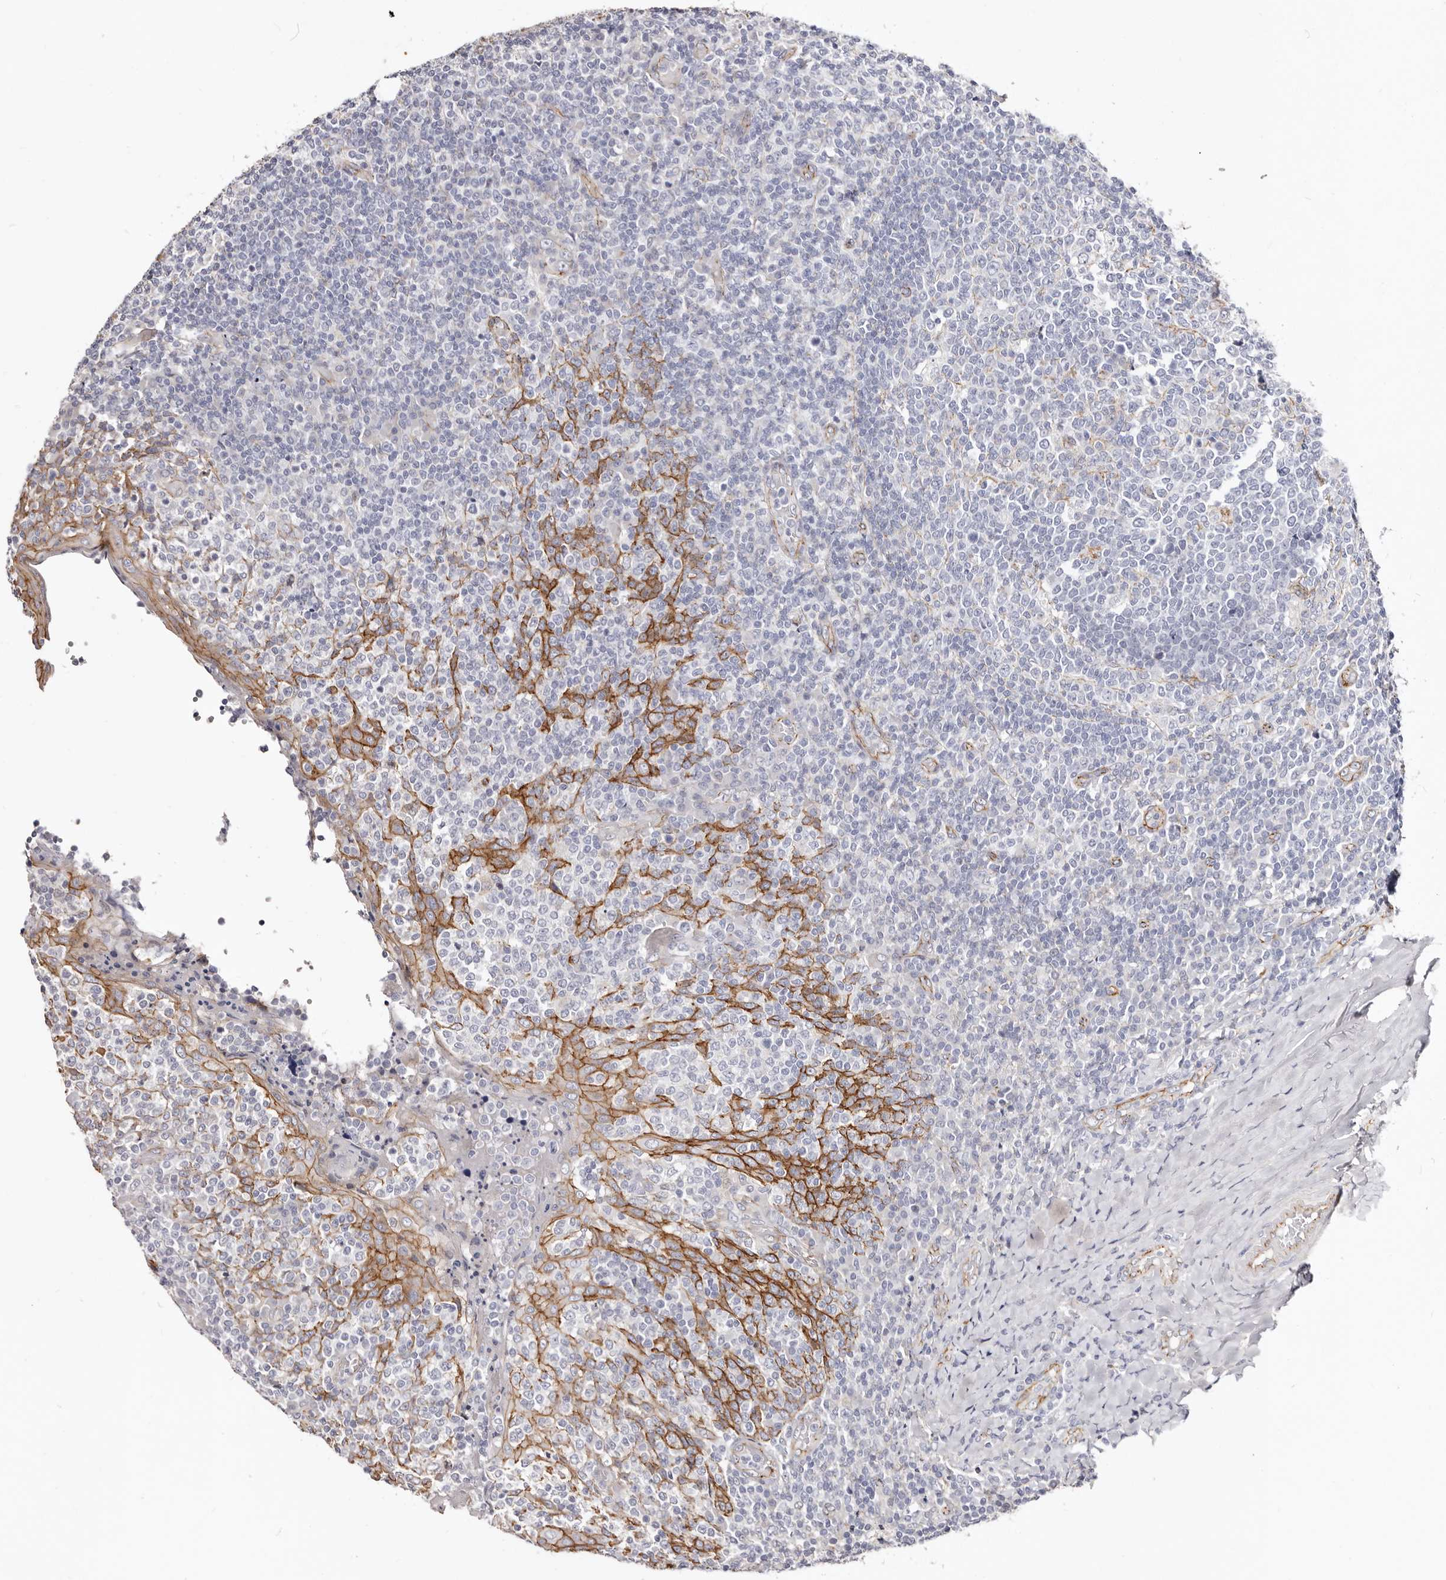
{"staining": {"intensity": "negative", "quantity": "none", "location": "none"}, "tissue": "tonsil", "cell_type": "Germinal center cells", "image_type": "normal", "snomed": [{"axis": "morphology", "description": "Normal tissue, NOS"}, {"axis": "topography", "description": "Tonsil"}], "caption": "A high-resolution micrograph shows immunohistochemistry (IHC) staining of normal tonsil, which displays no significant expression in germinal center cells.", "gene": "CTNNB1", "patient": {"sex": "female", "age": 19}}